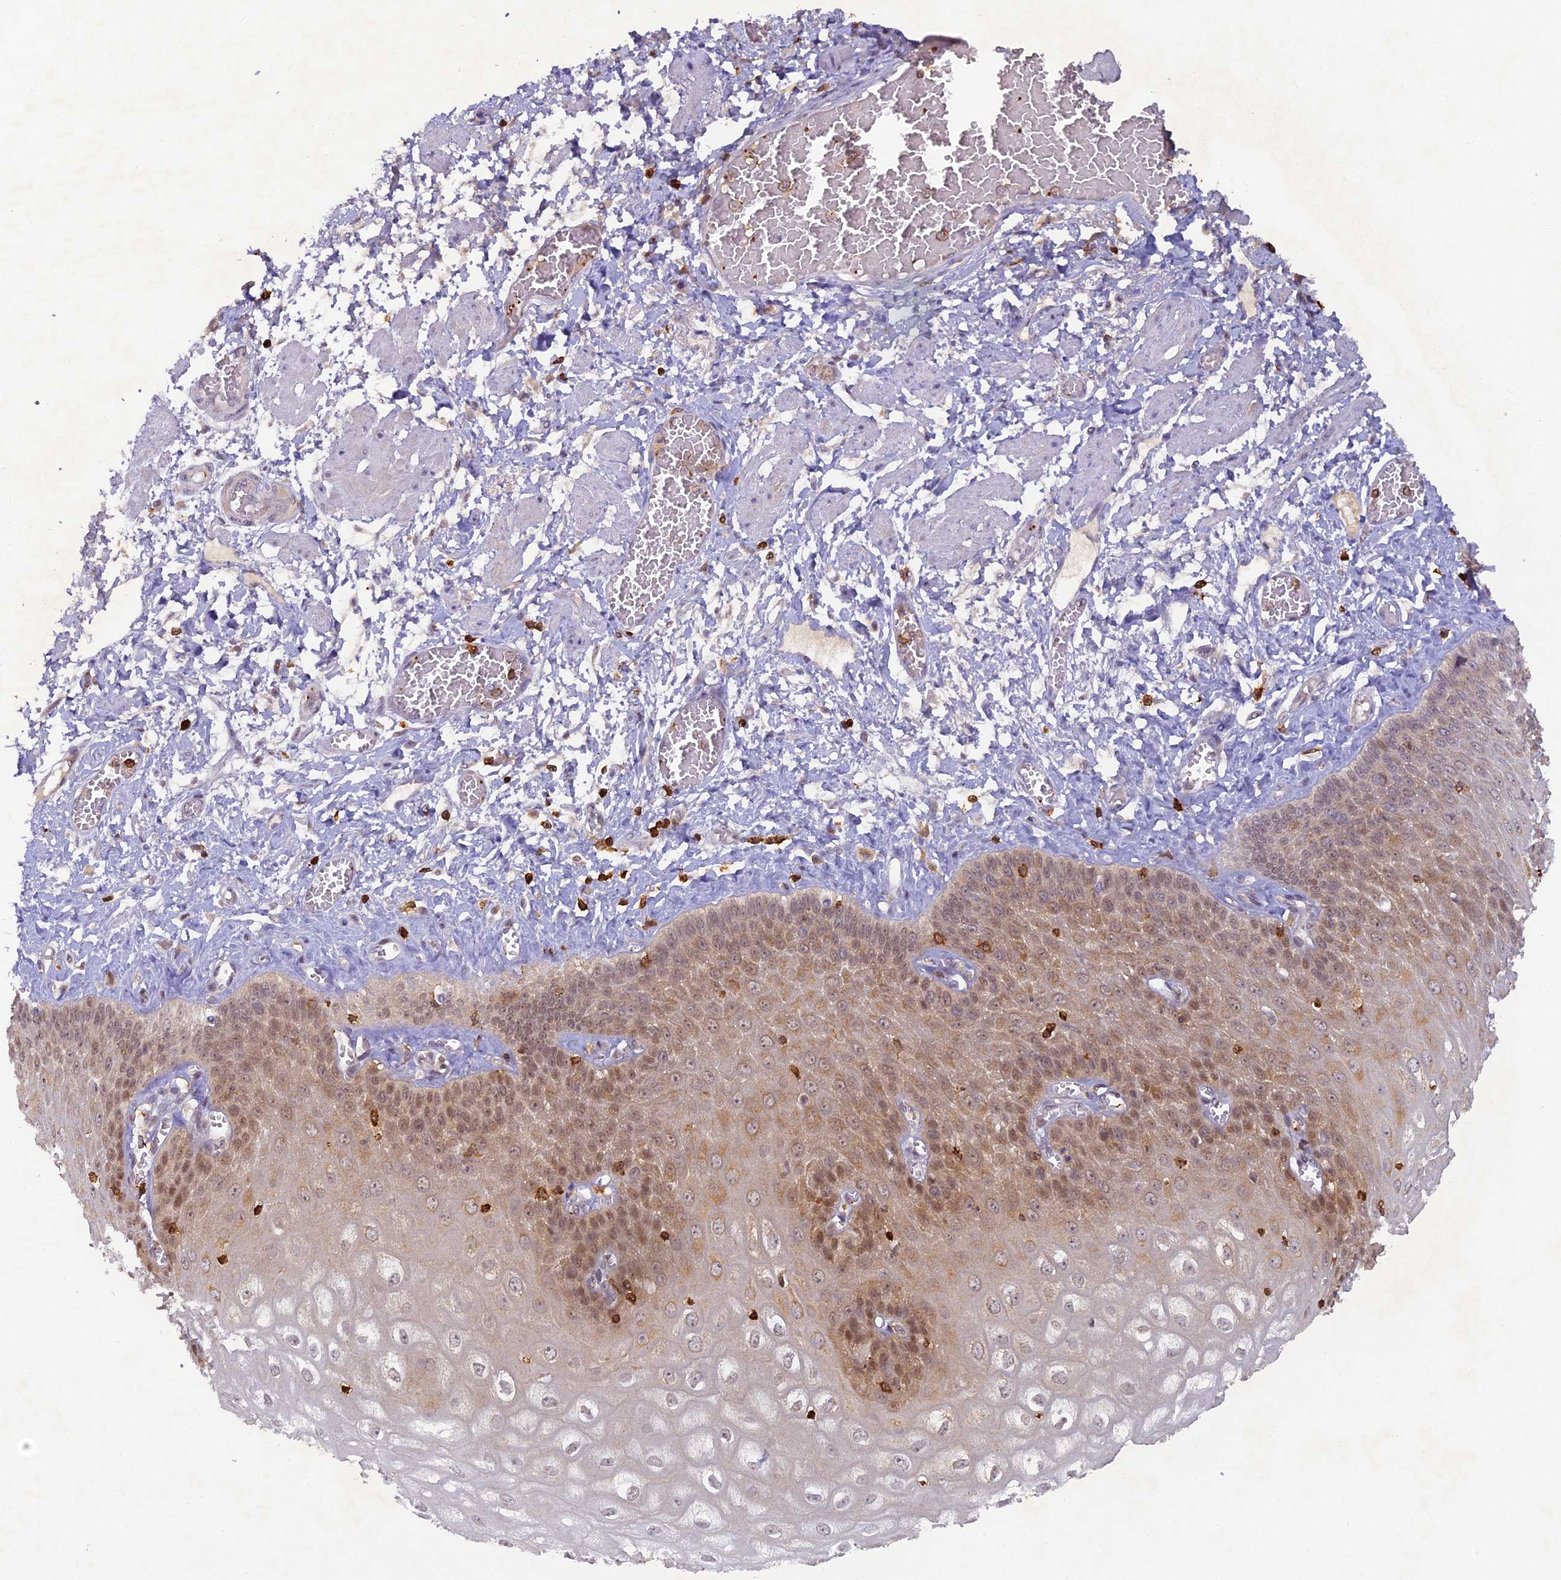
{"staining": {"intensity": "moderate", "quantity": "25%-75%", "location": "cytoplasmic/membranous,nuclear"}, "tissue": "esophagus", "cell_type": "Squamous epithelial cells", "image_type": "normal", "snomed": [{"axis": "morphology", "description": "Normal tissue, NOS"}, {"axis": "topography", "description": "Esophagus"}], "caption": "Immunohistochemical staining of benign esophagus displays moderate cytoplasmic/membranous,nuclear protein expression in approximately 25%-75% of squamous epithelial cells.", "gene": "FYB1", "patient": {"sex": "male", "age": 60}}